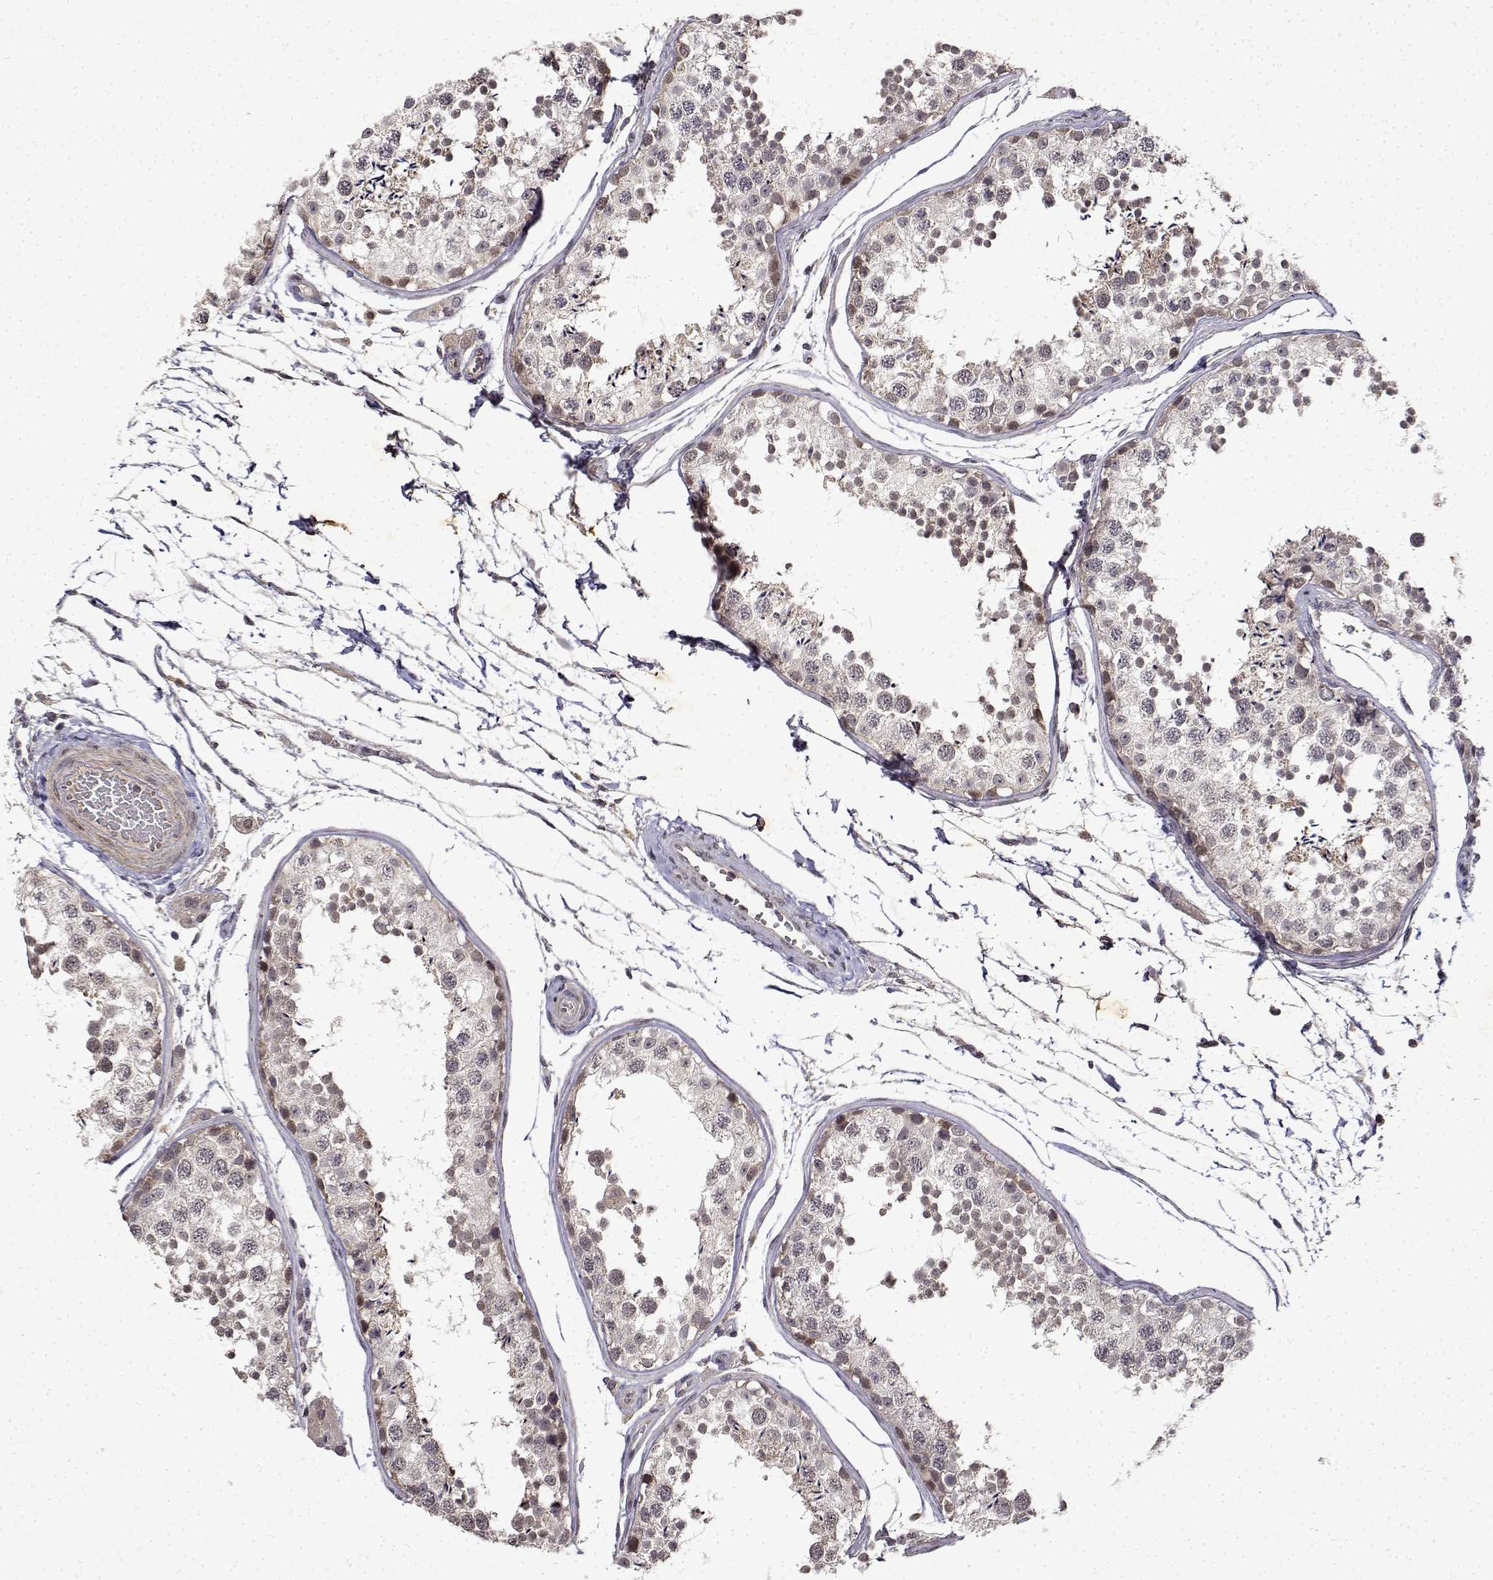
{"staining": {"intensity": "weak", "quantity": "<25%", "location": "cytoplasmic/membranous"}, "tissue": "testis", "cell_type": "Cells in seminiferous ducts", "image_type": "normal", "snomed": [{"axis": "morphology", "description": "Normal tissue, NOS"}, {"axis": "topography", "description": "Testis"}], "caption": "The IHC image has no significant positivity in cells in seminiferous ducts of testis.", "gene": "BDNF", "patient": {"sex": "male", "age": 29}}